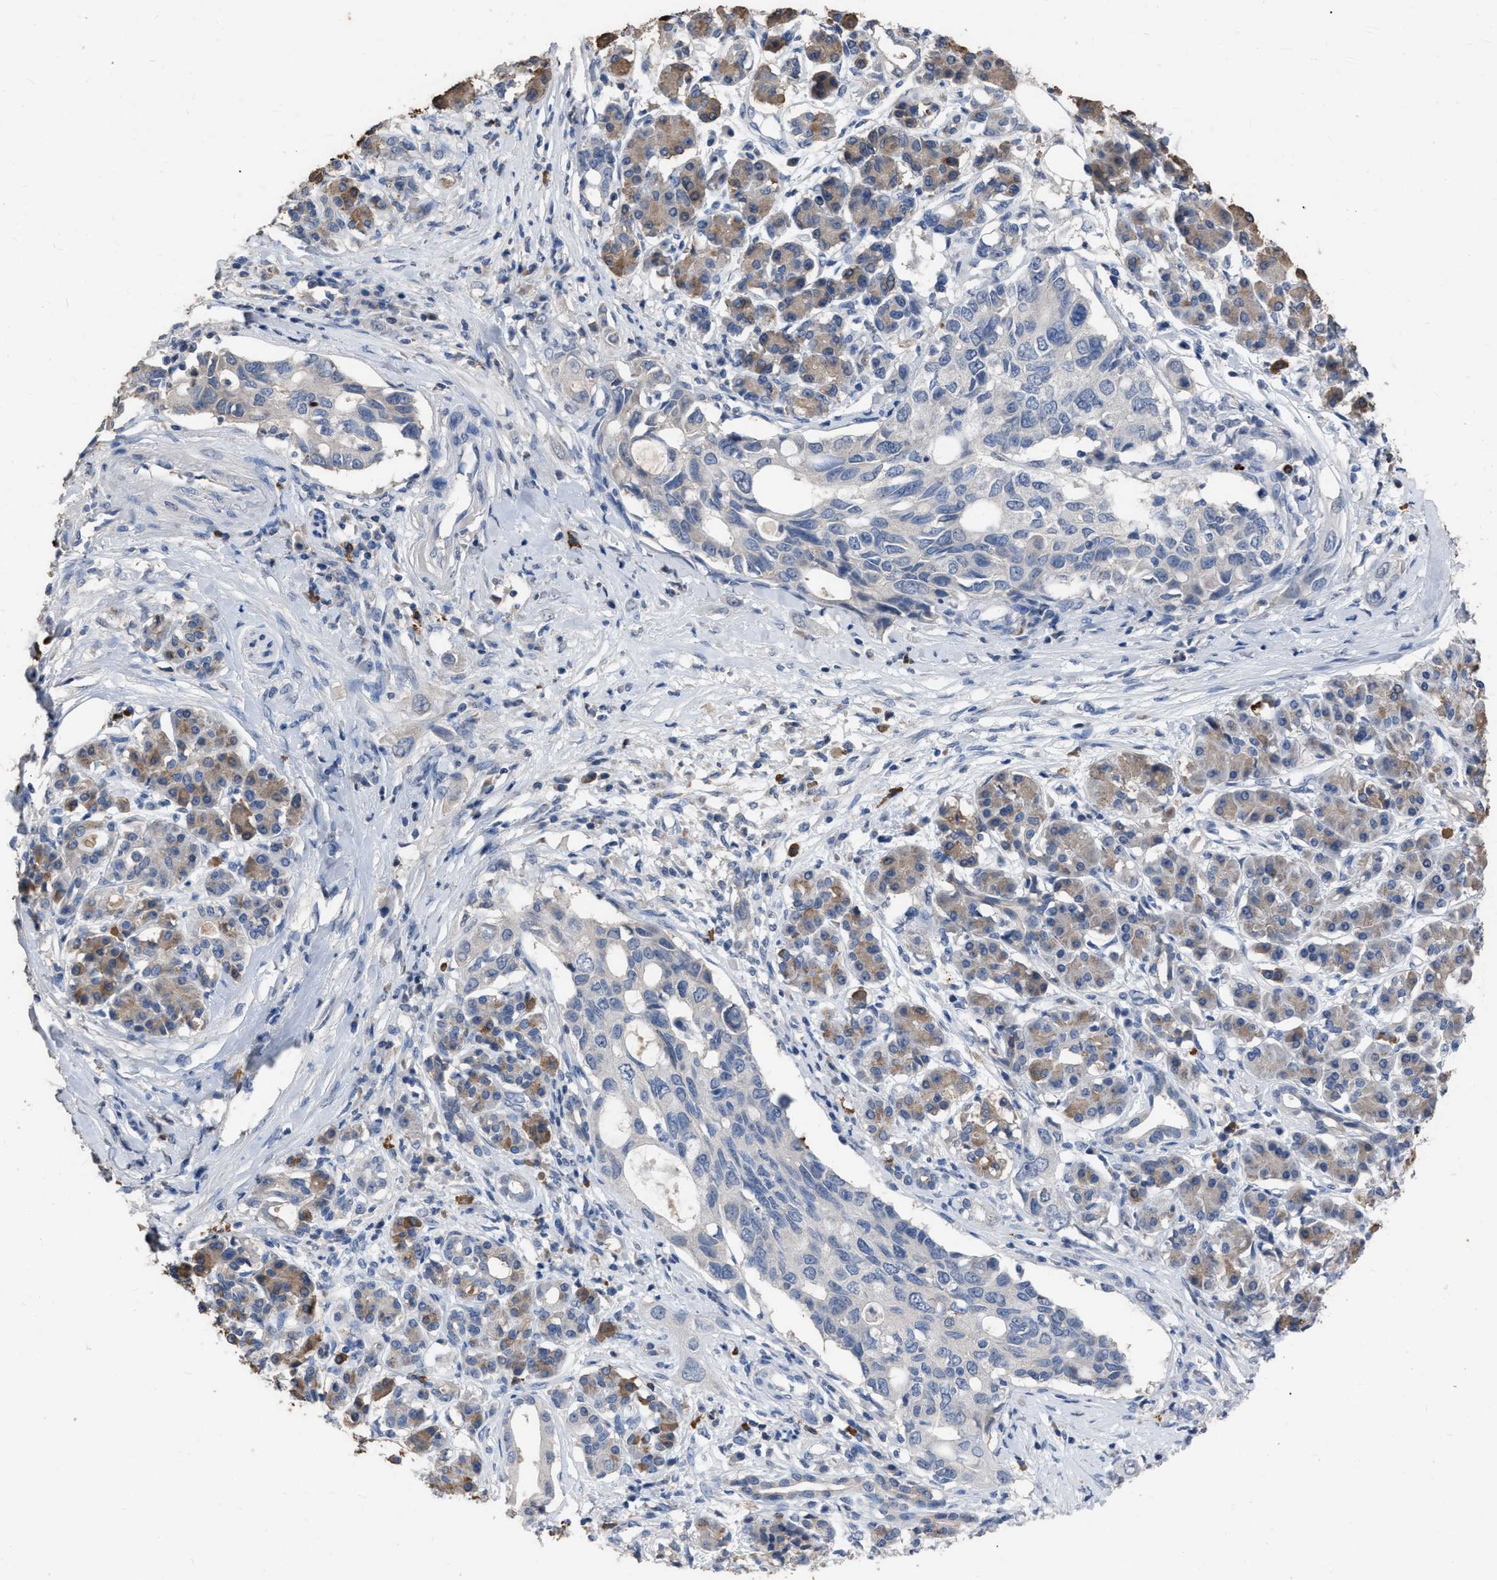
{"staining": {"intensity": "negative", "quantity": "none", "location": "none"}, "tissue": "pancreatic cancer", "cell_type": "Tumor cells", "image_type": "cancer", "snomed": [{"axis": "morphology", "description": "Adenocarcinoma, NOS"}, {"axis": "topography", "description": "Pancreas"}], "caption": "Tumor cells are negative for protein expression in human pancreatic cancer (adenocarcinoma).", "gene": "HABP2", "patient": {"sex": "female", "age": 56}}